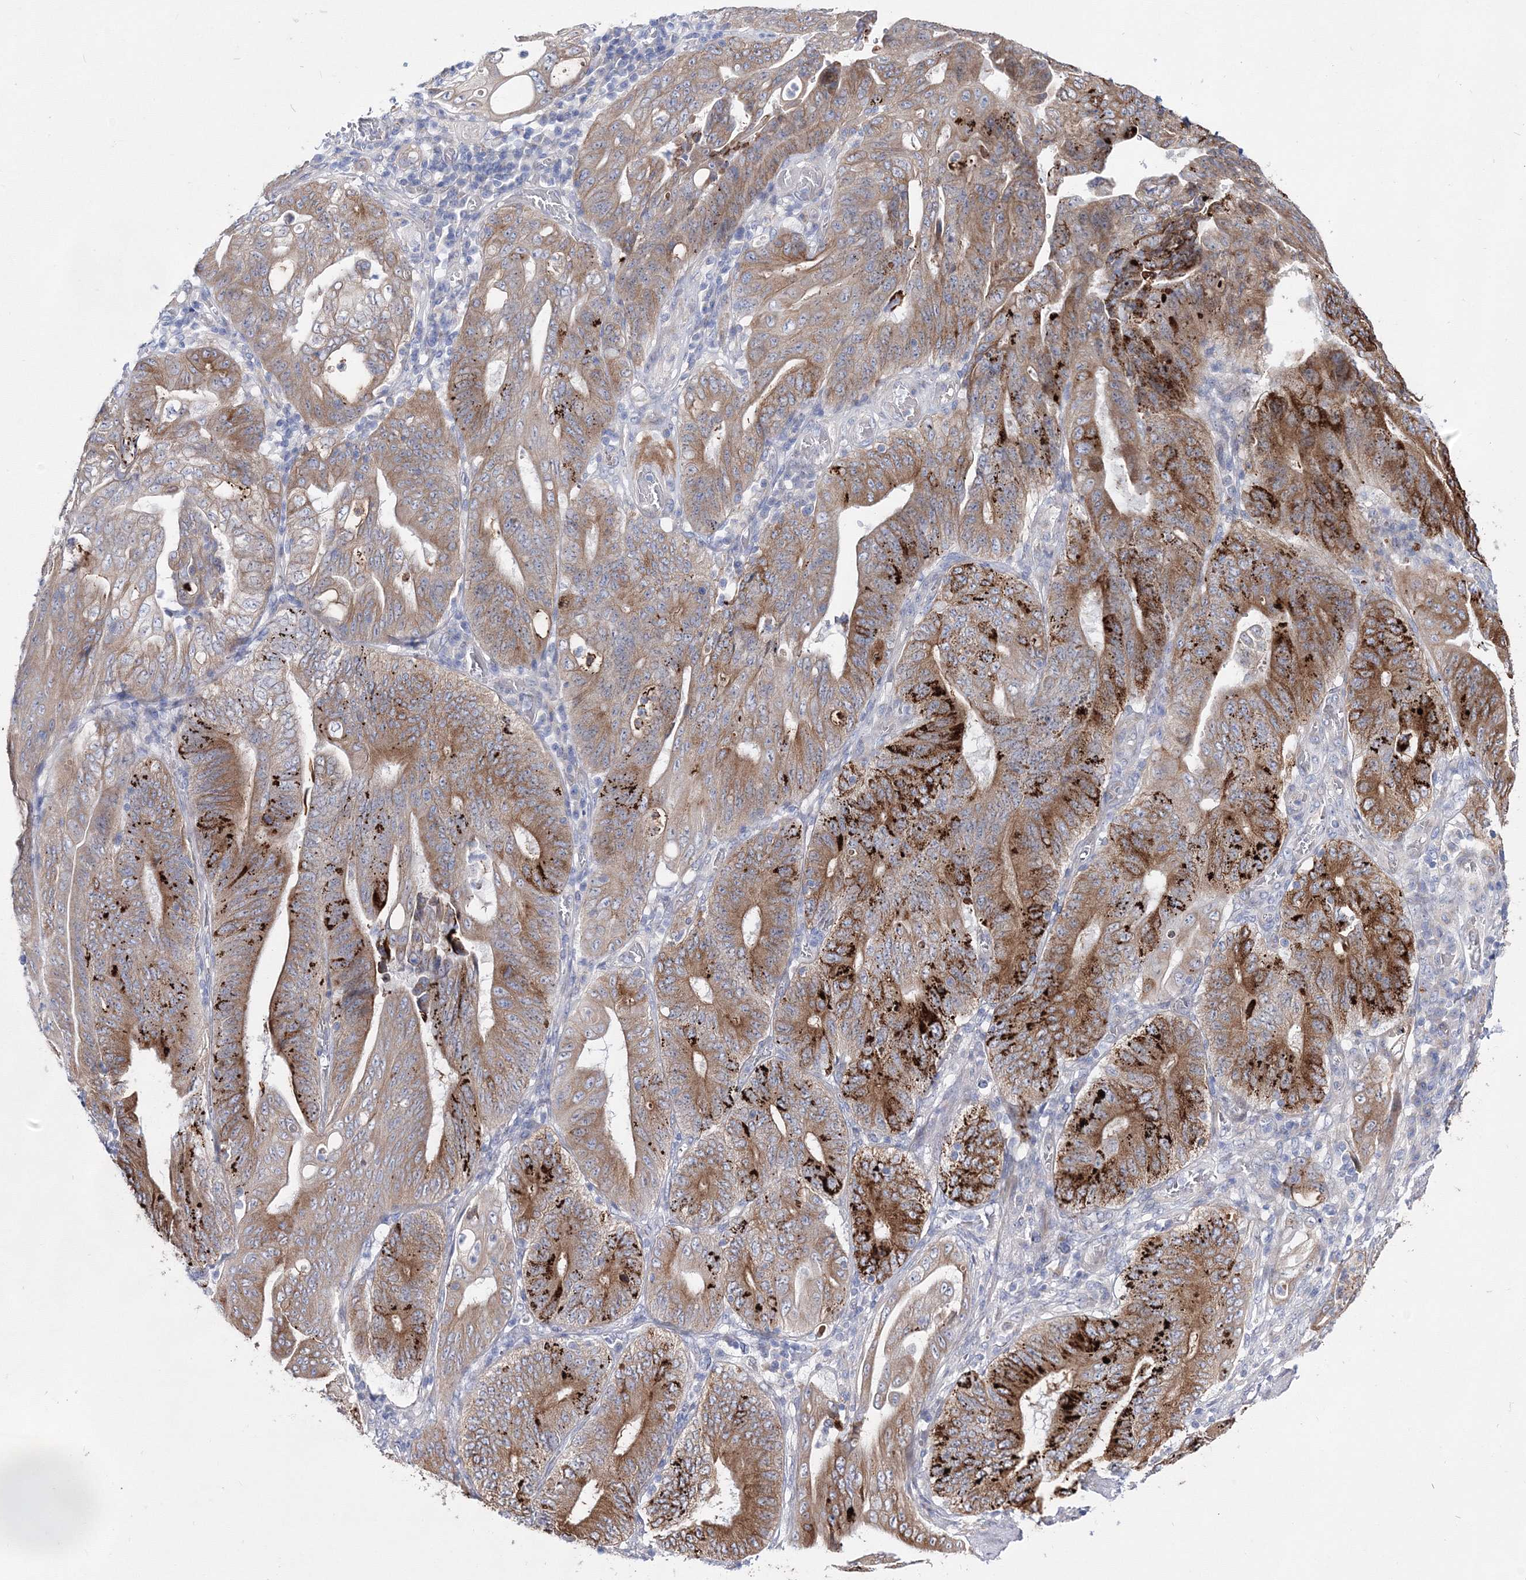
{"staining": {"intensity": "strong", "quantity": ">75%", "location": "cytoplasmic/membranous"}, "tissue": "stomach cancer", "cell_type": "Tumor cells", "image_type": "cancer", "snomed": [{"axis": "morphology", "description": "Adenocarcinoma, NOS"}, {"axis": "topography", "description": "Stomach"}], "caption": "High-power microscopy captured an immunohistochemistry histopathology image of stomach cancer, revealing strong cytoplasmic/membranous positivity in about >75% of tumor cells.", "gene": "ARHGAP32", "patient": {"sex": "female", "age": 73}}